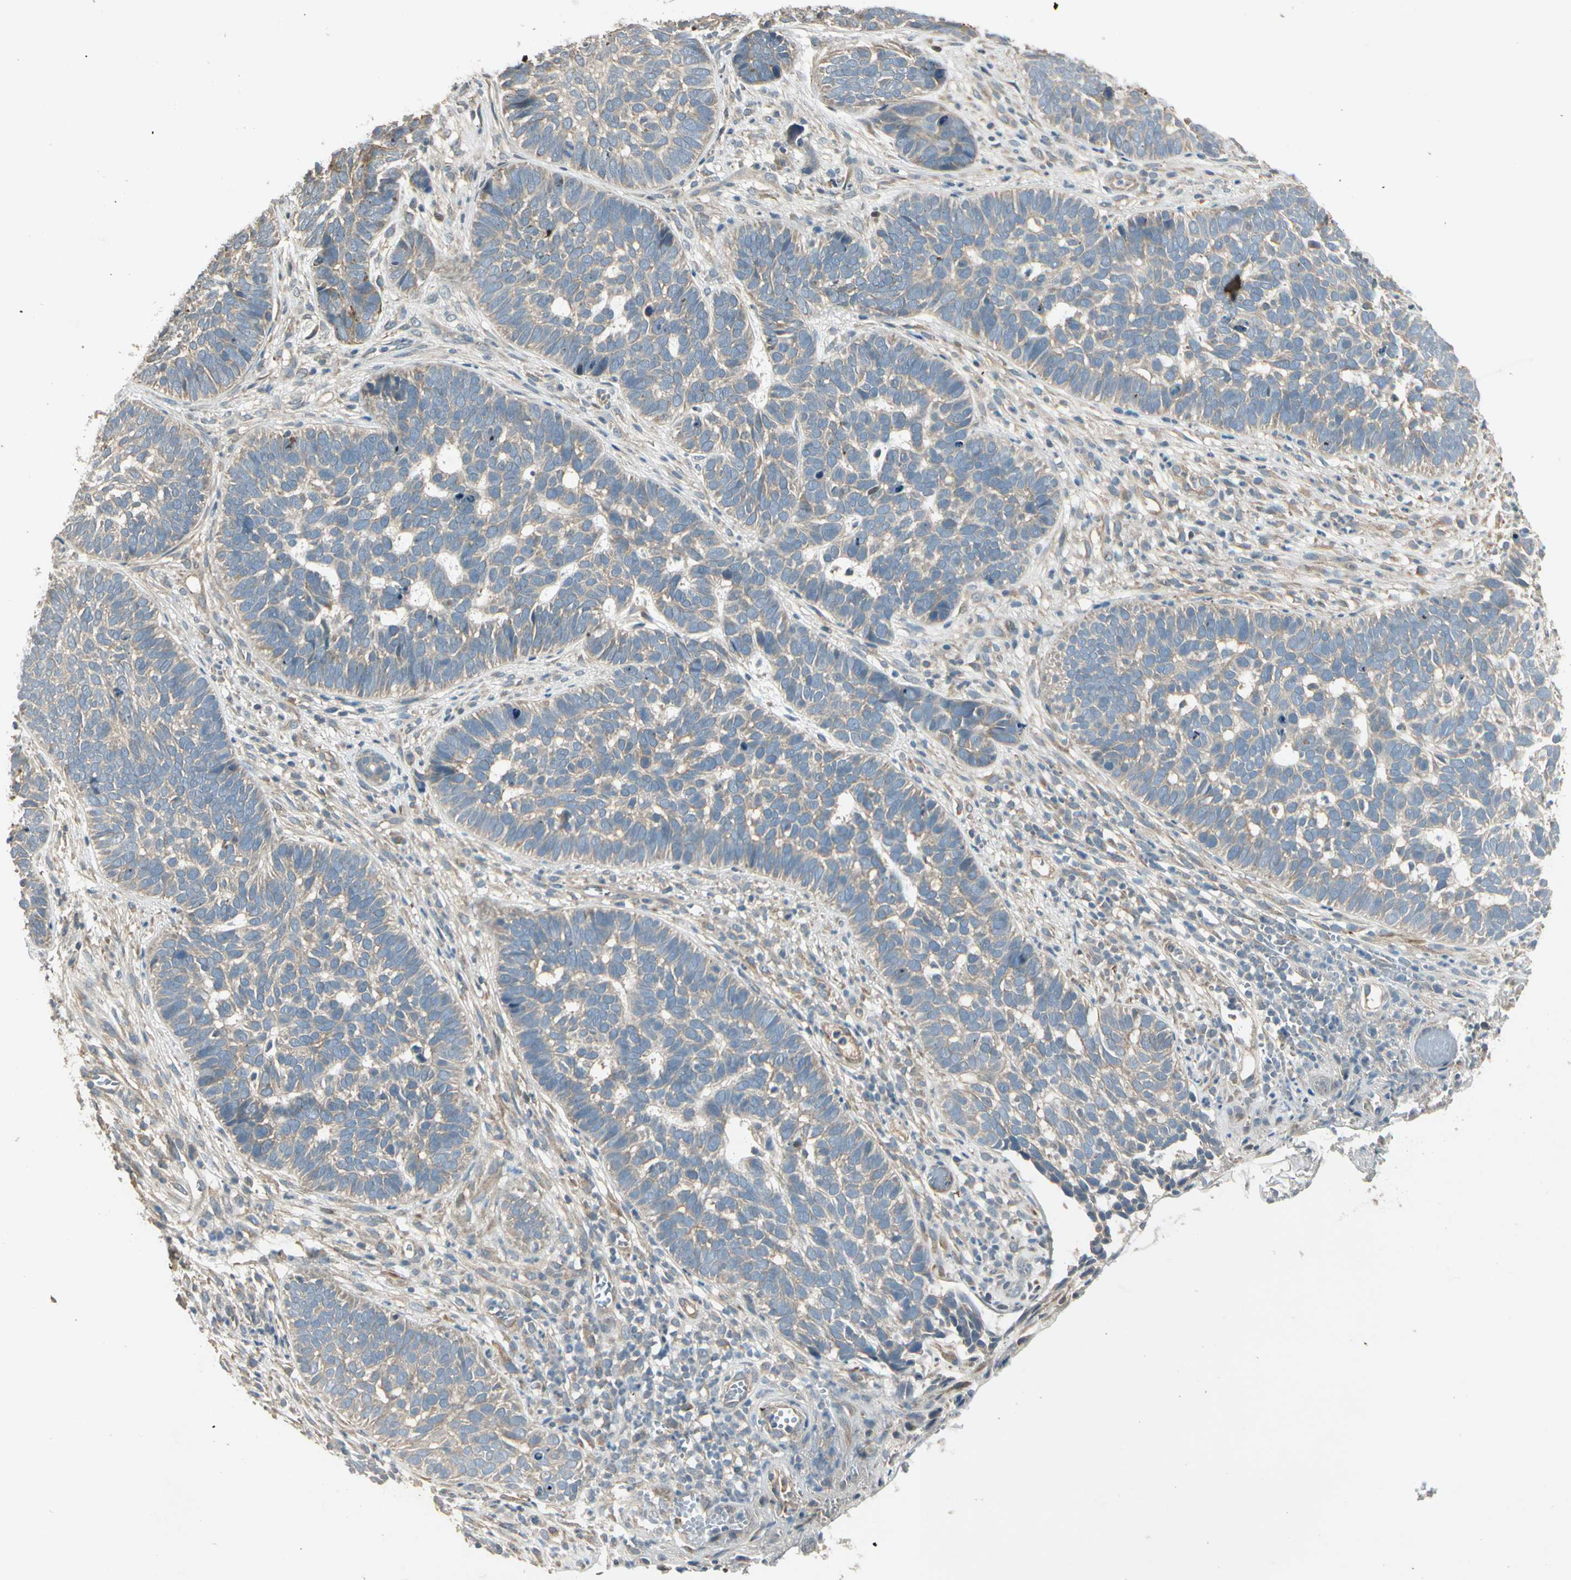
{"staining": {"intensity": "weak", "quantity": ">75%", "location": "cytoplasmic/membranous"}, "tissue": "skin cancer", "cell_type": "Tumor cells", "image_type": "cancer", "snomed": [{"axis": "morphology", "description": "Basal cell carcinoma"}, {"axis": "topography", "description": "Skin"}], "caption": "A low amount of weak cytoplasmic/membranous expression is appreciated in about >75% of tumor cells in skin basal cell carcinoma tissue.", "gene": "ACVR1", "patient": {"sex": "male", "age": 87}}